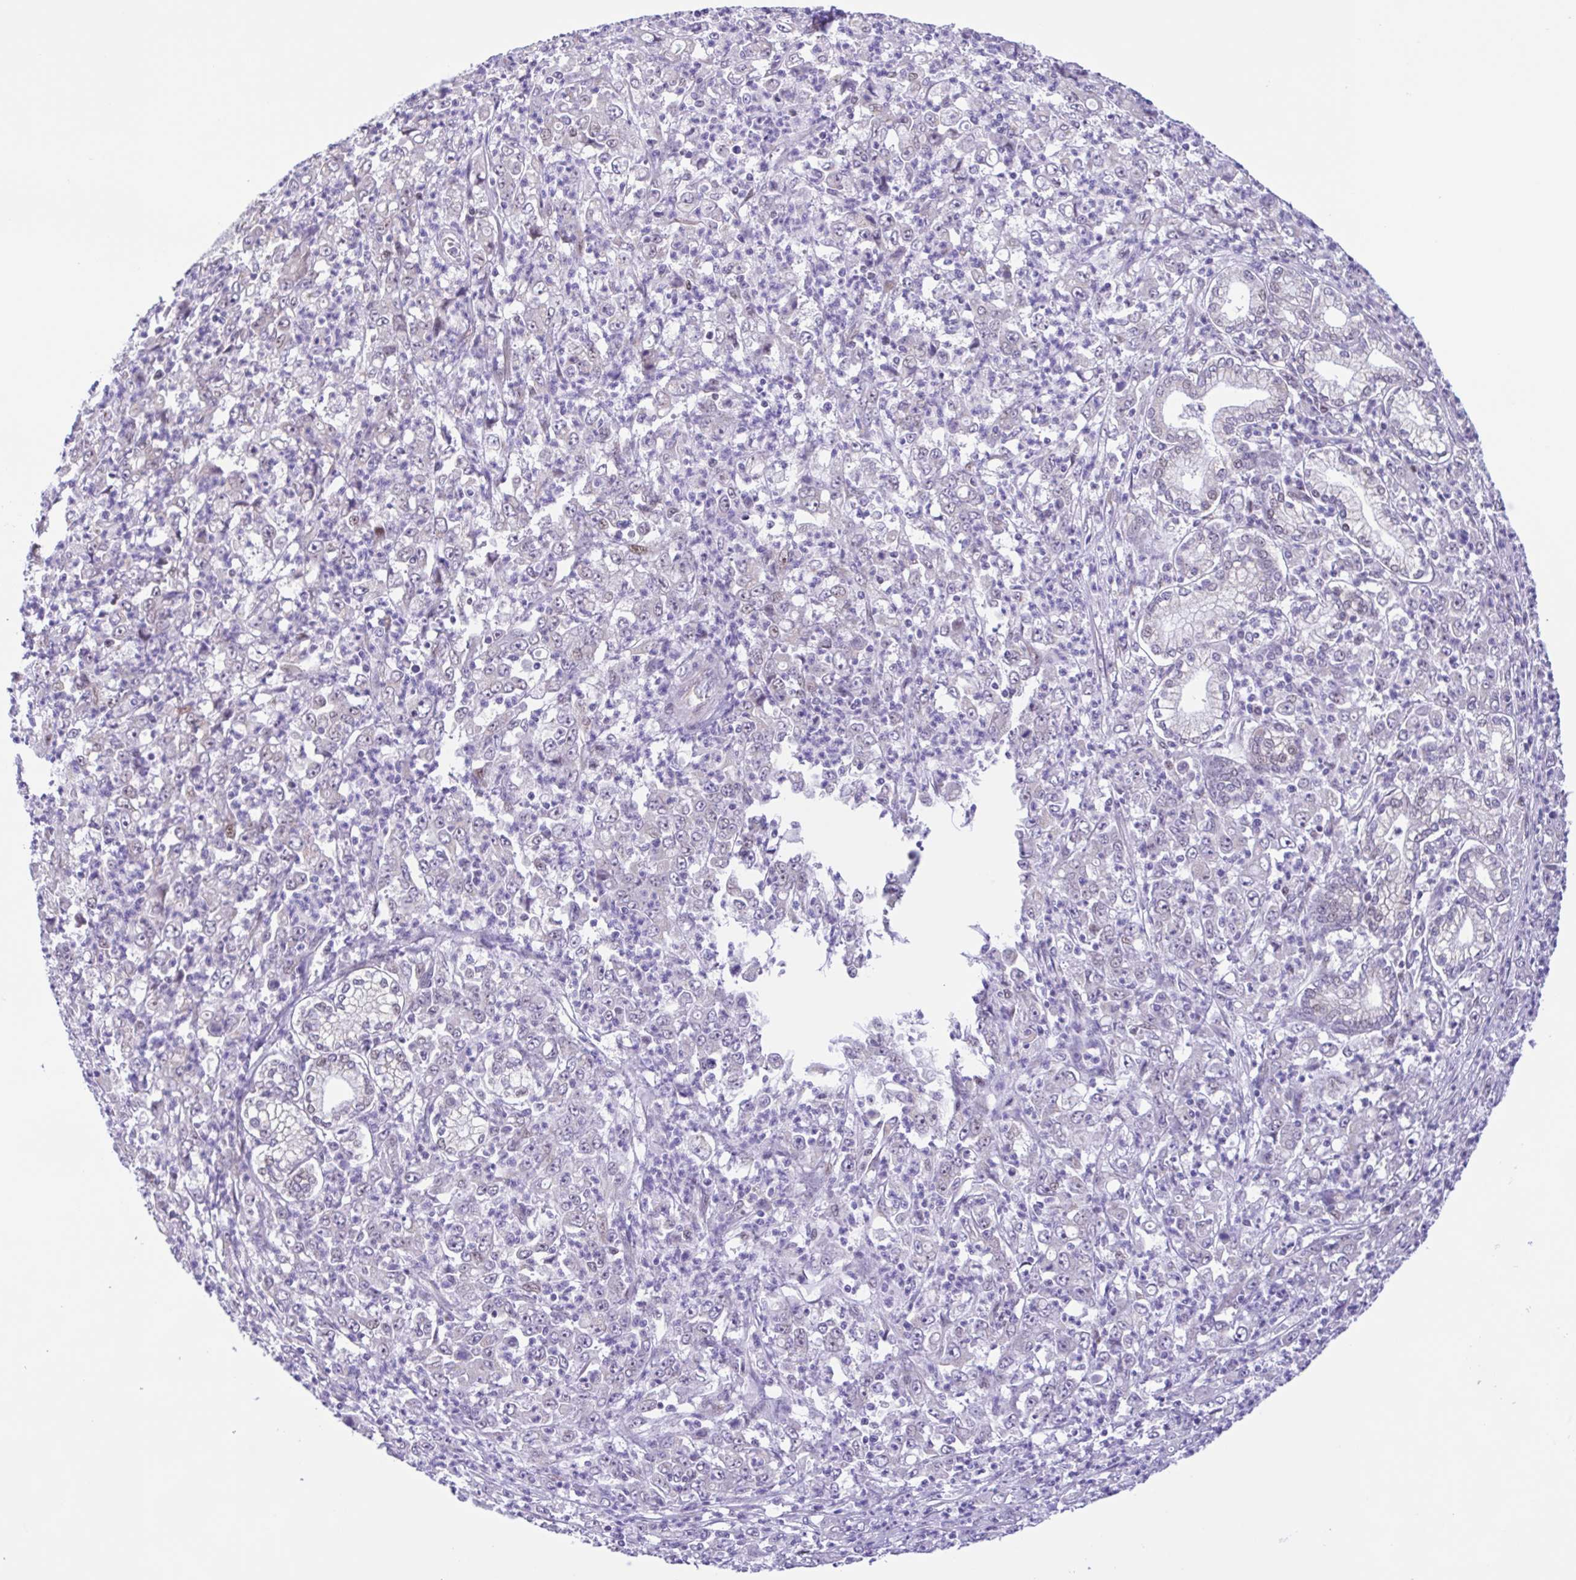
{"staining": {"intensity": "negative", "quantity": "none", "location": "none"}, "tissue": "stomach cancer", "cell_type": "Tumor cells", "image_type": "cancer", "snomed": [{"axis": "morphology", "description": "Adenocarcinoma, NOS"}, {"axis": "topography", "description": "Stomach, lower"}], "caption": "Tumor cells are negative for brown protein staining in adenocarcinoma (stomach).", "gene": "TGM3", "patient": {"sex": "female", "age": 71}}